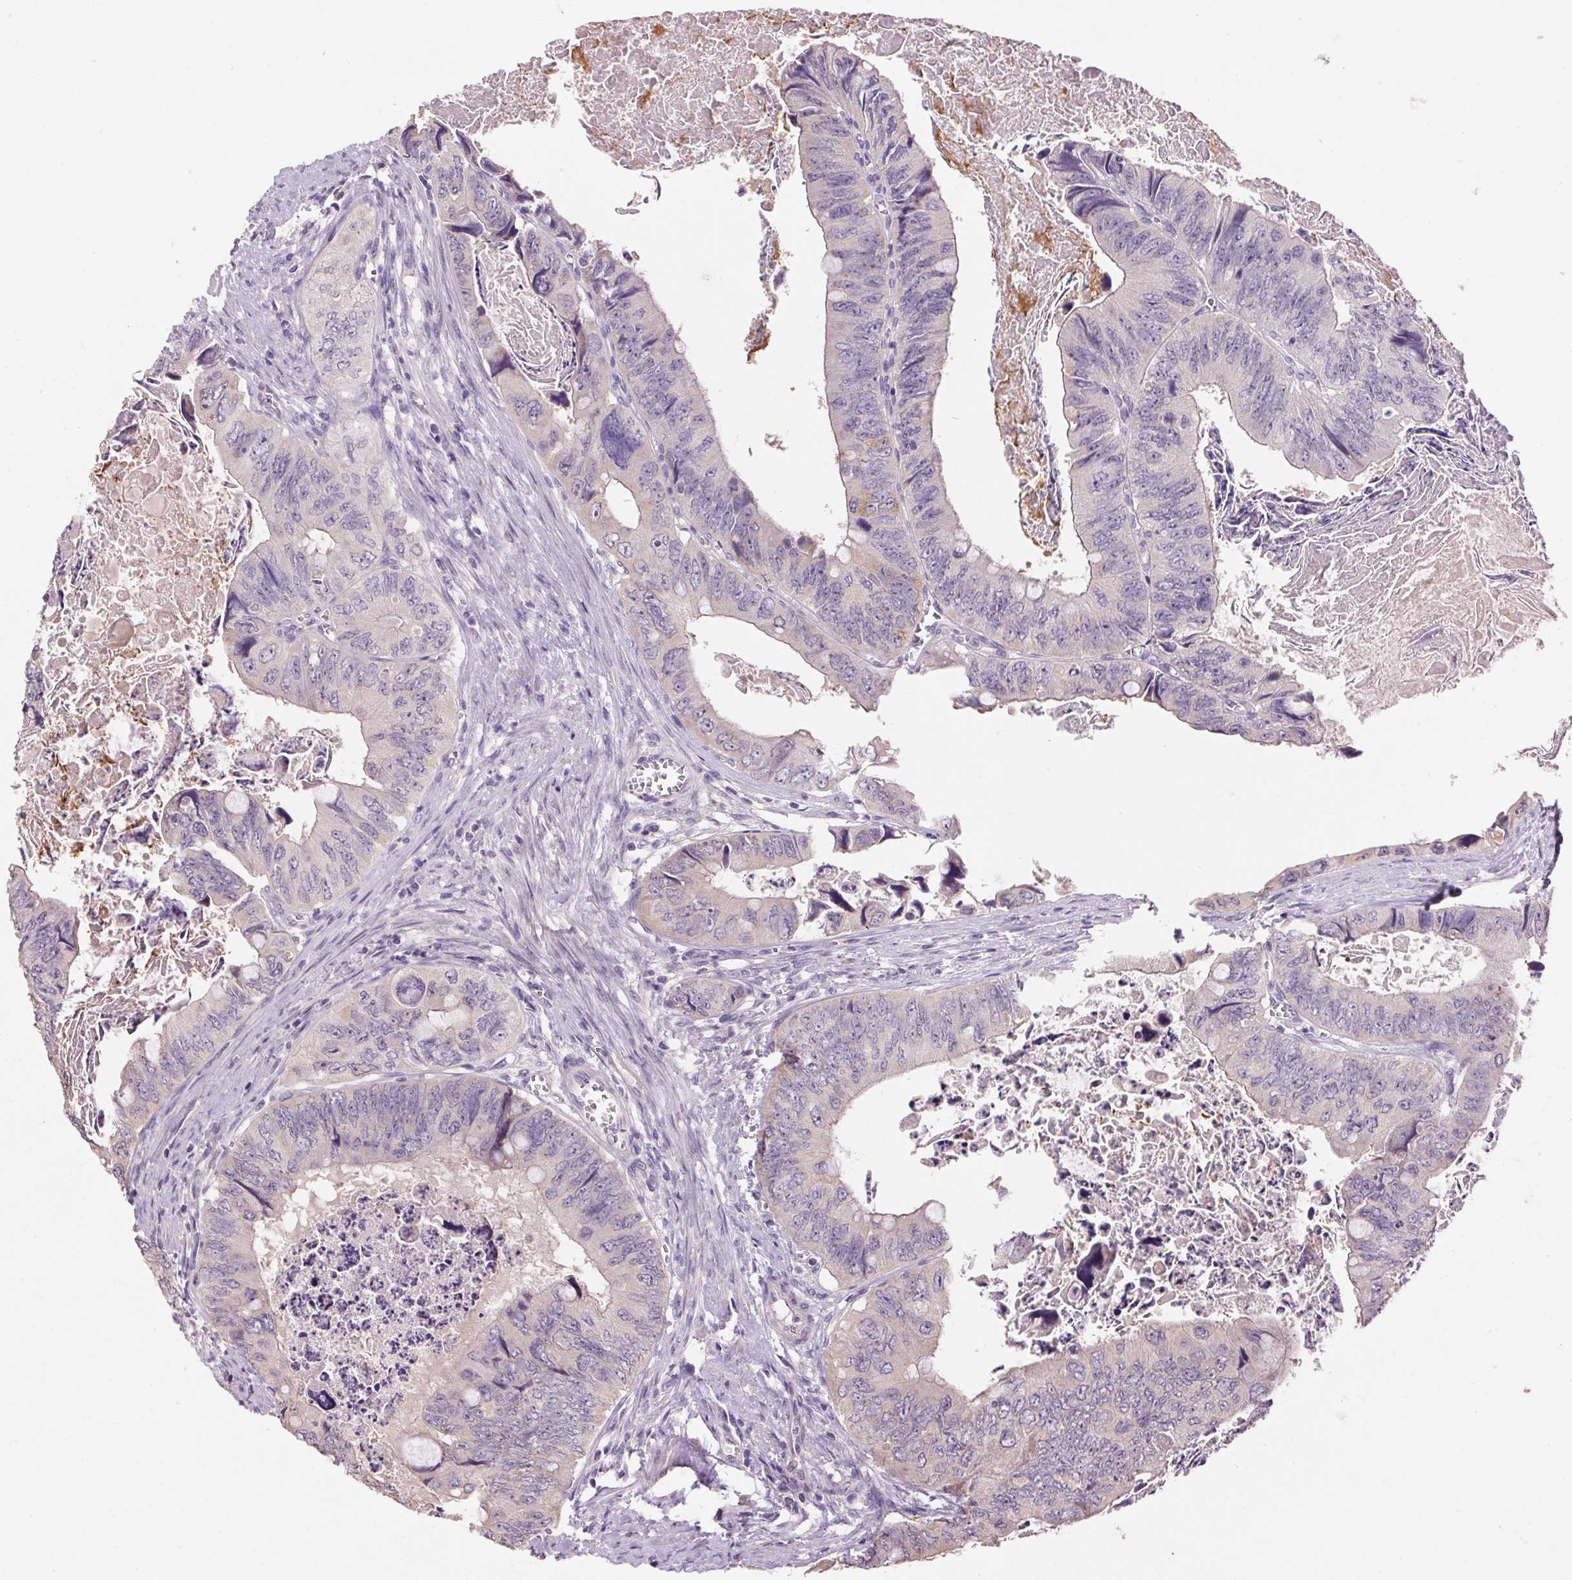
{"staining": {"intensity": "negative", "quantity": "none", "location": "none"}, "tissue": "colorectal cancer", "cell_type": "Tumor cells", "image_type": "cancer", "snomed": [{"axis": "morphology", "description": "Adenocarcinoma, NOS"}, {"axis": "topography", "description": "Colon"}], "caption": "DAB immunohistochemical staining of colorectal adenocarcinoma reveals no significant expression in tumor cells.", "gene": "ALDH8A1", "patient": {"sex": "female", "age": 84}}